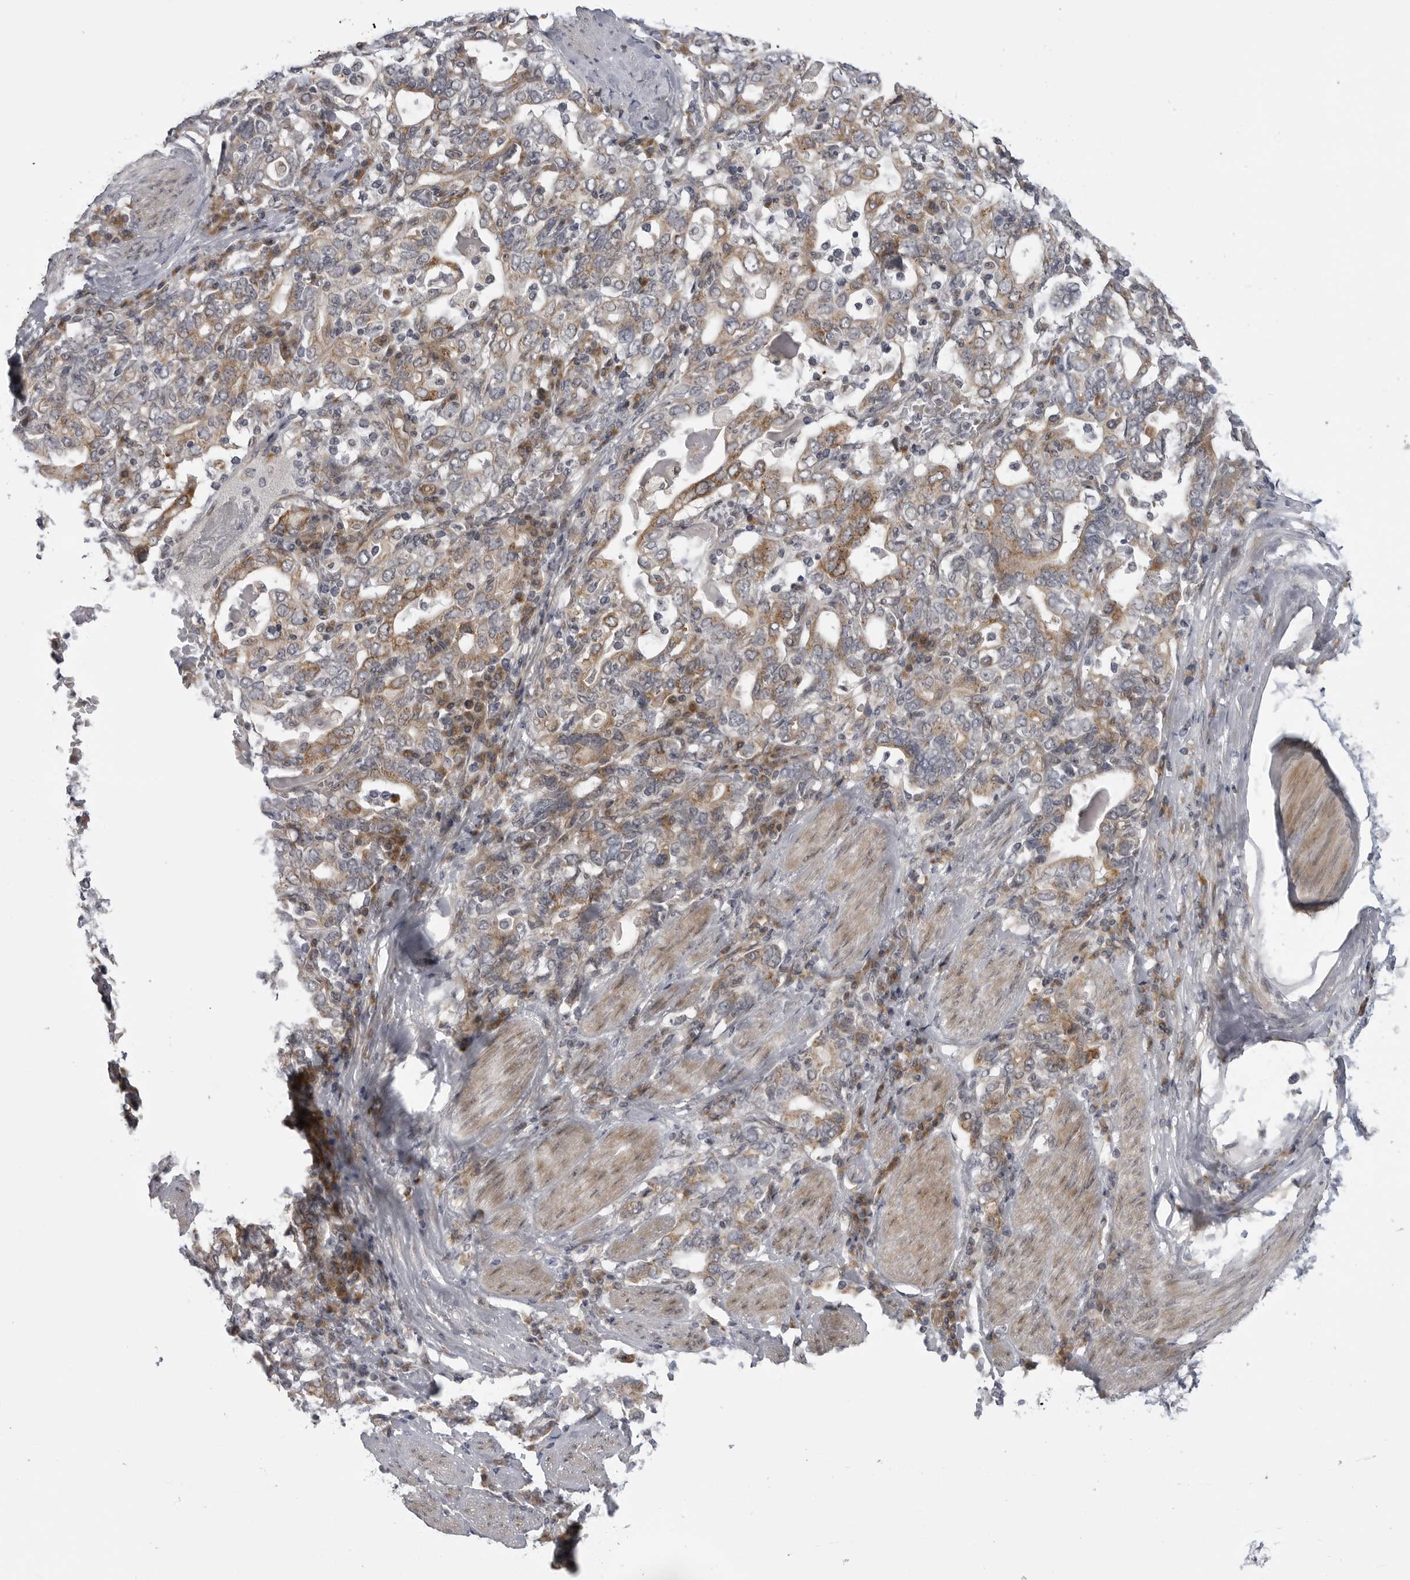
{"staining": {"intensity": "moderate", "quantity": ">75%", "location": "cytoplasmic/membranous"}, "tissue": "stomach cancer", "cell_type": "Tumor cells", "image_type": "cancer", "snomed": [{"axis": "morphology", "description": "Adenocarcinoma, NOS"}, {"axis": "topography", "description": "Stomach, upper"}], "caption": "Stomach adenocarcinoma tissue displays moderate cytoplasmic/membranous positivity in about >75% of tumor cells The protein is stained brown, and the nuclei are stained in blue (DAB IHC with brightfield microscopy, high magnification).", "gene": "LRRC45", "patient": {"sex": "male", "age": 62}}